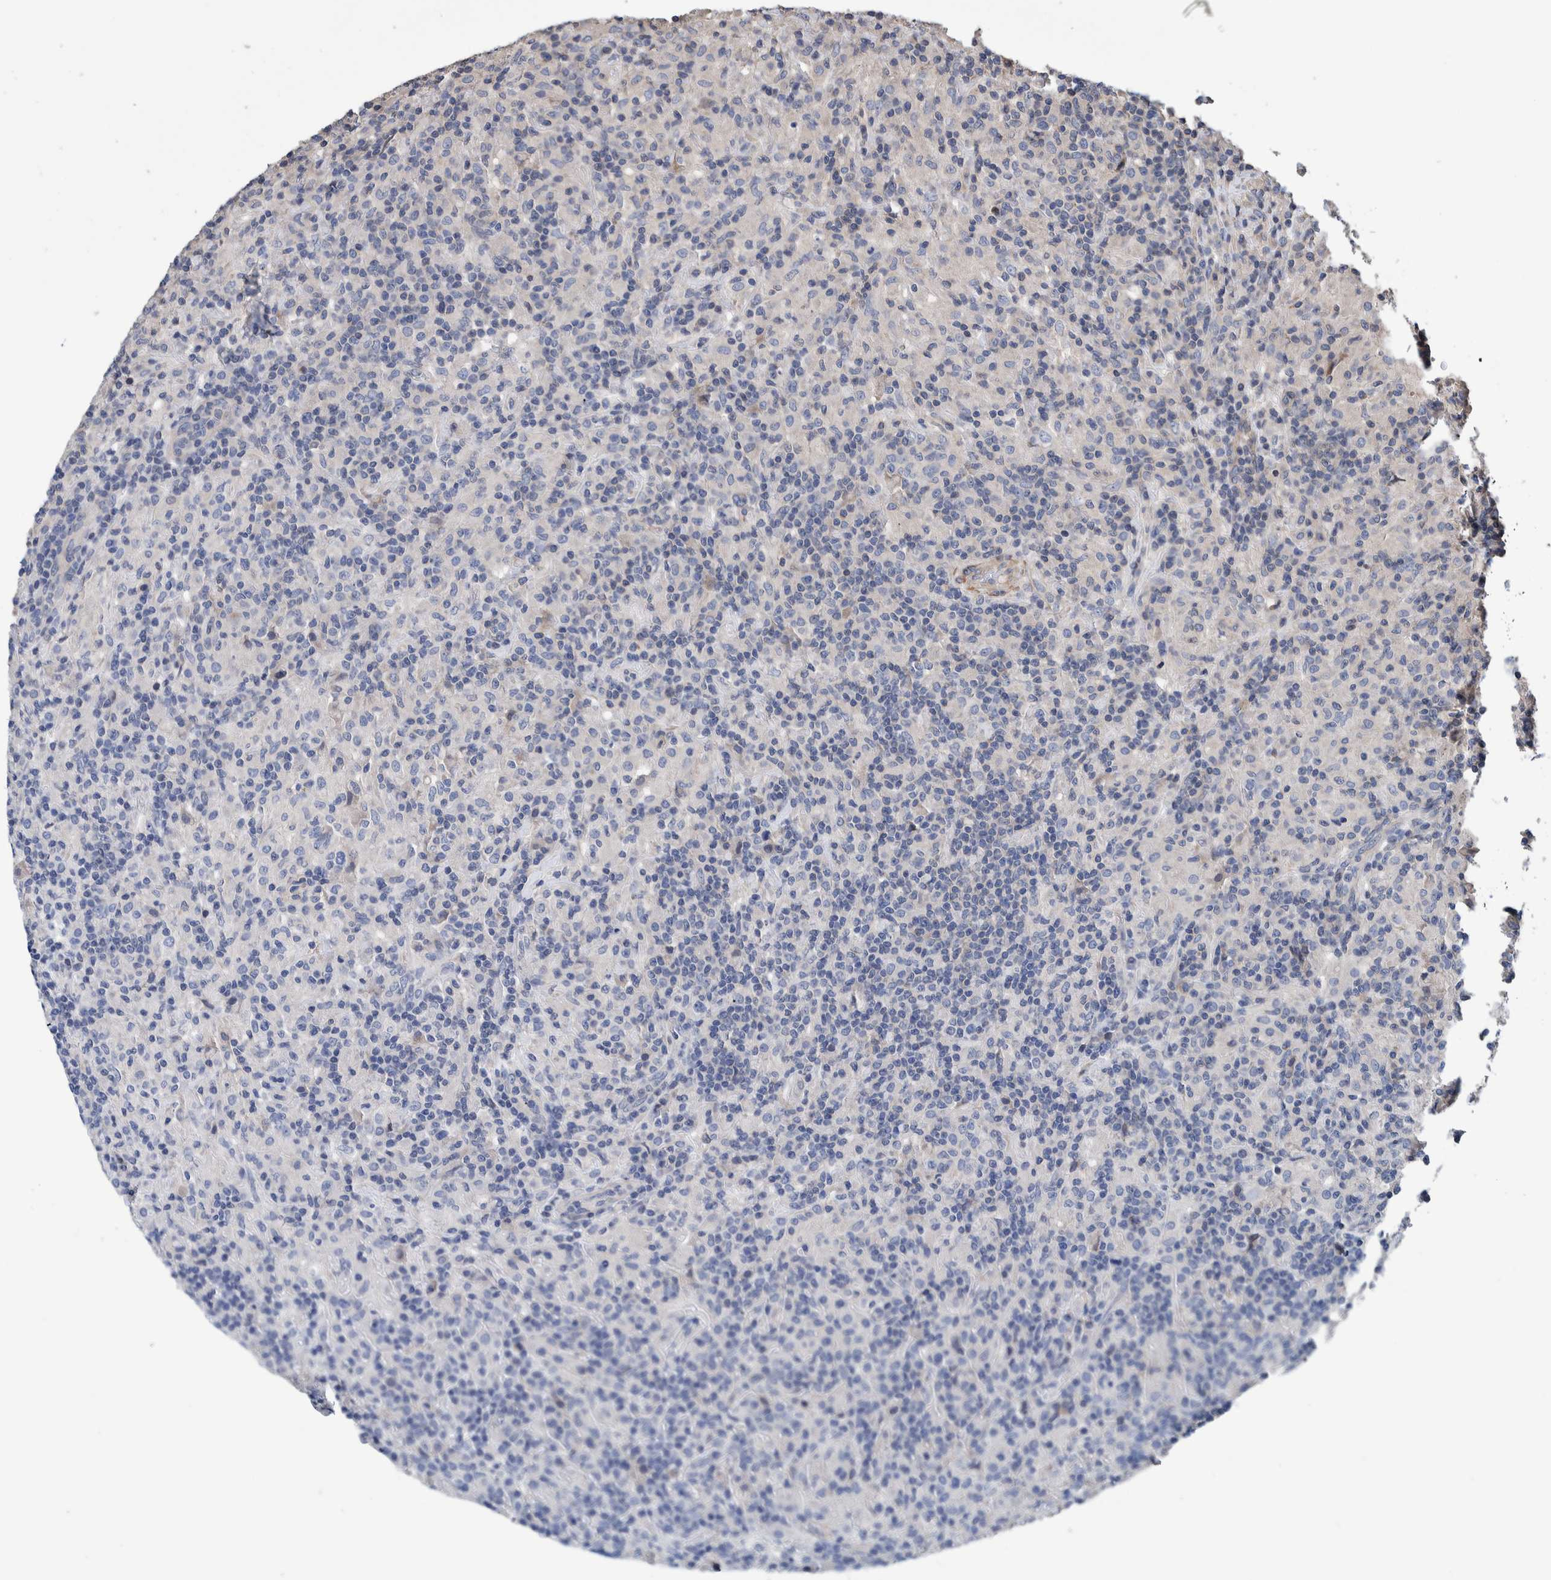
{"staining": {"intensity": "negative", "quantity": "none", "location": "none"}, "tissue": "lymphoma", "cell_type": "Tumor cells", "image_type": "cancer", "snomed": [{"axis": "morphology", "description": "Hodgkin's disease, NOS"}, {"axis": "topography", "description": "Lymph node"}], "caption": "Tumor cells show no significant protein staining in lymphoma.", "gene": "SLC45A4", "patient": {"sex": "male", "age": 70}}